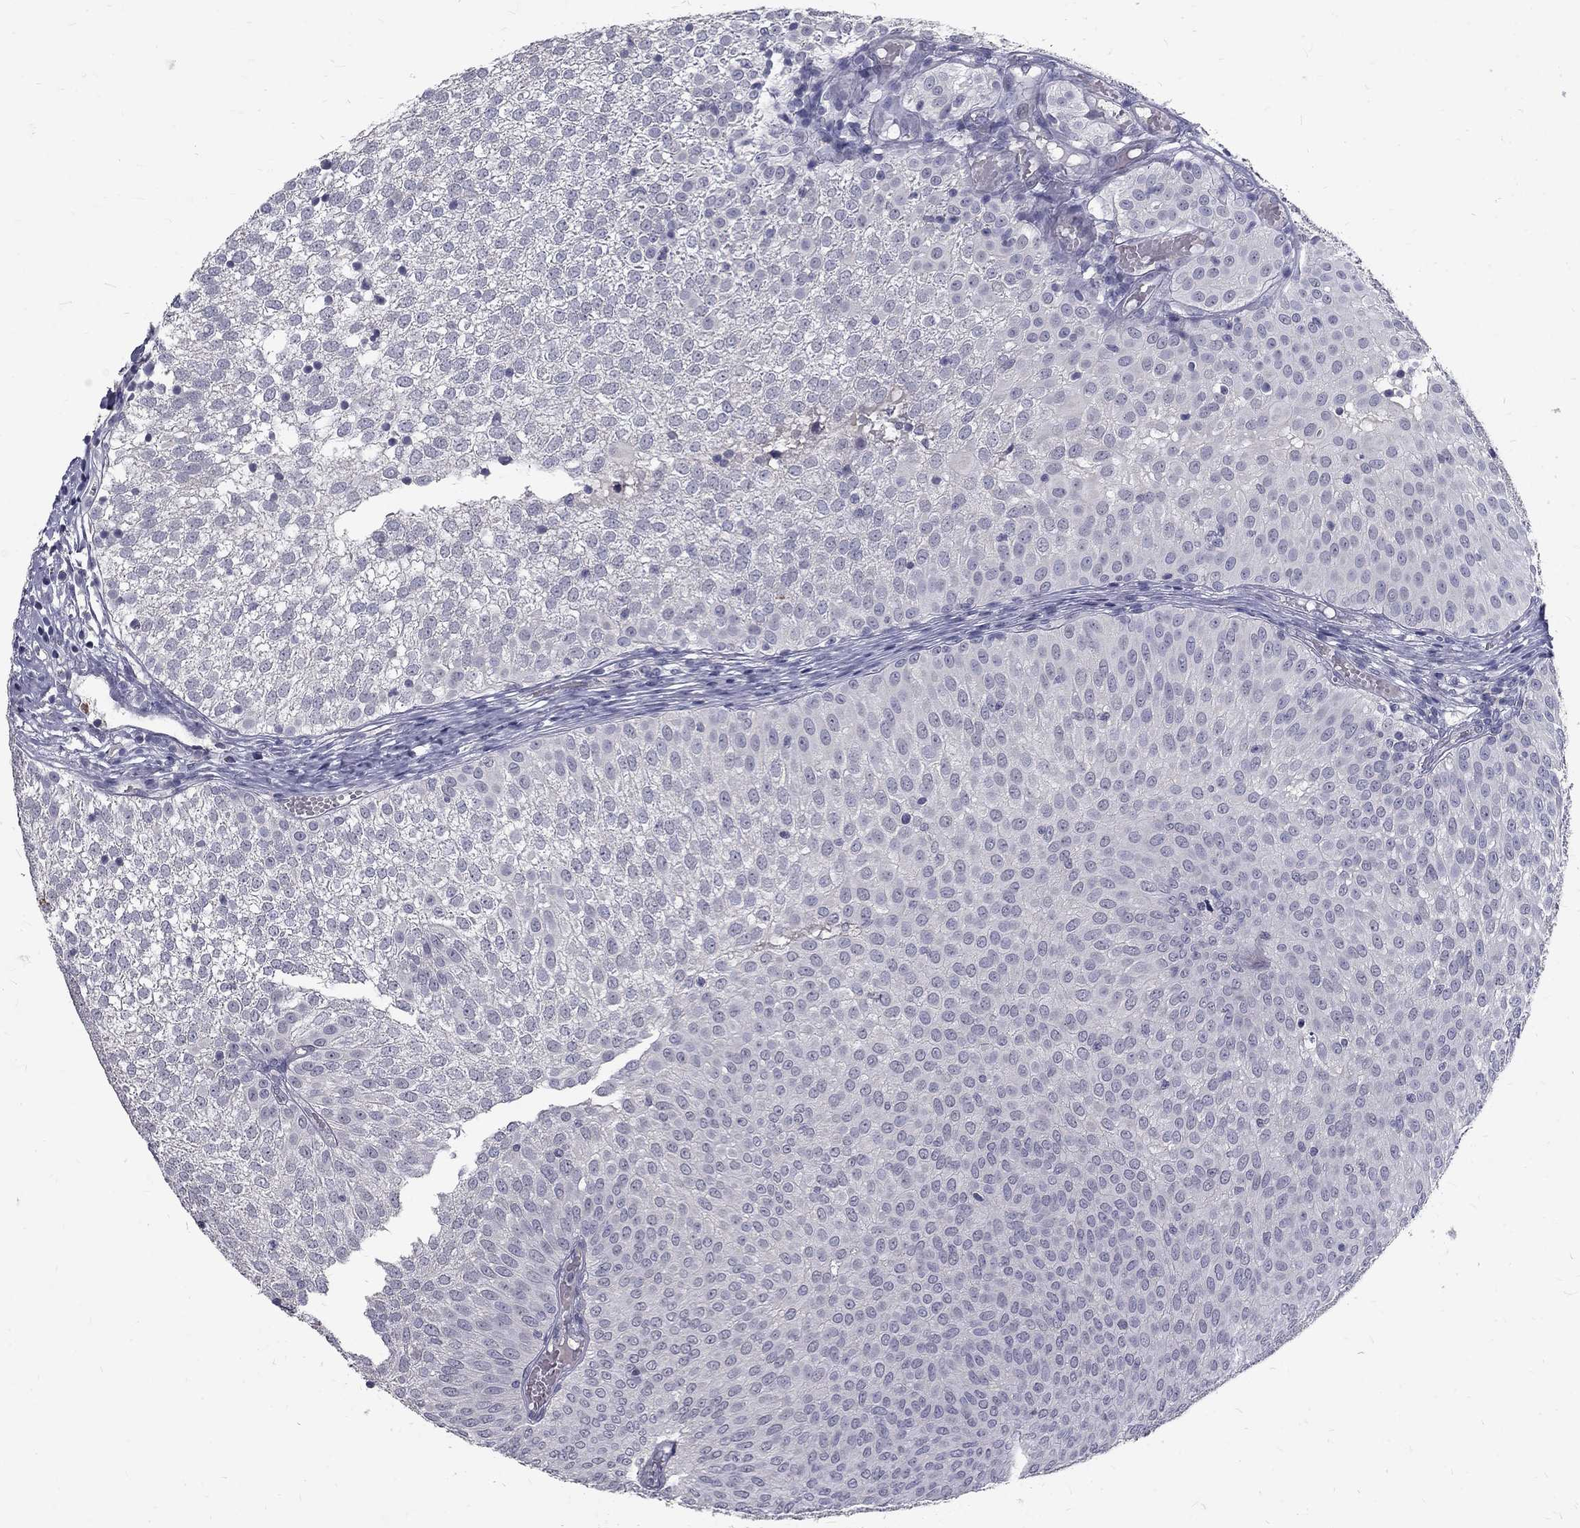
{"staining": {"intensity": "negative", "quantity": "none", "location": "none"}, "tissue": "urothelial cancer", "cell_type": "Tumor cells", "image_type": "cancer", "snomed": [{"axis": "morphology", "description": "Urothelial carcinoma, Low grade"}, {"axis": "topography", "description": "Urinary bladder"}], "caption": "Tumor cells are negative for protein expression in human low-grade urothelial carcinoma.", "gene": "NOS1", "patient": {"sex": "male", "age": 52}}